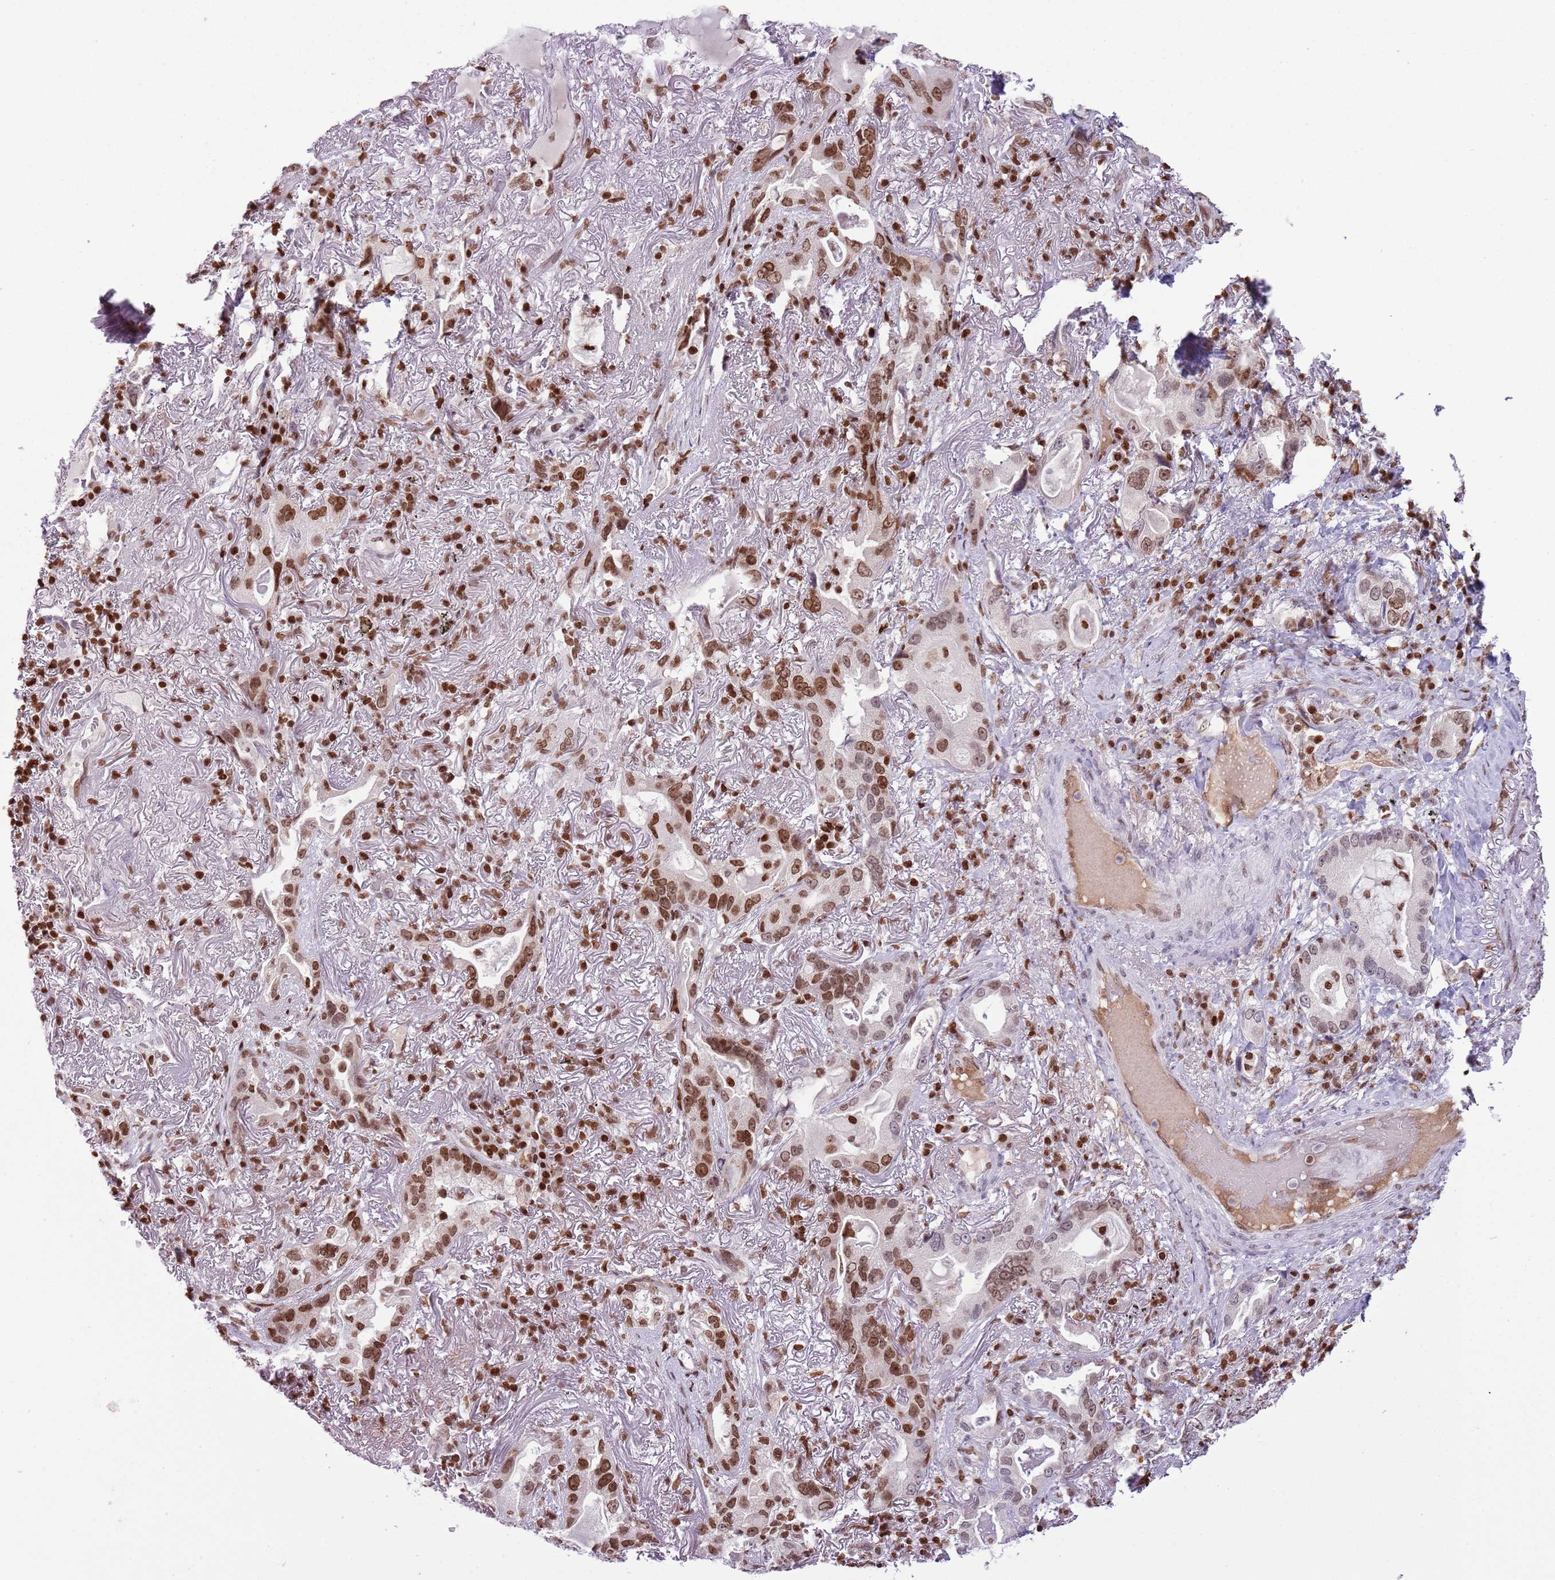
{"staining": {"intensity": "strong", "quantity": ">75%", "location": "nuclear"}, "tissue": "lung cancer", "cell_type": "Tumor cells", "image_type": "cancer", "snomed": [{"axis": "morphology", "description": "Adenocarcinoma, NOS"}, {"axis": "topography", "description": "Lung"}], "caption": "A photomicrograph of lung adenocarcinoma stained for a protein shows strong nuclear brown staining in tumor cells.", "gene": "SELENOH", "patient": {"sex": "female", "age": 69}}